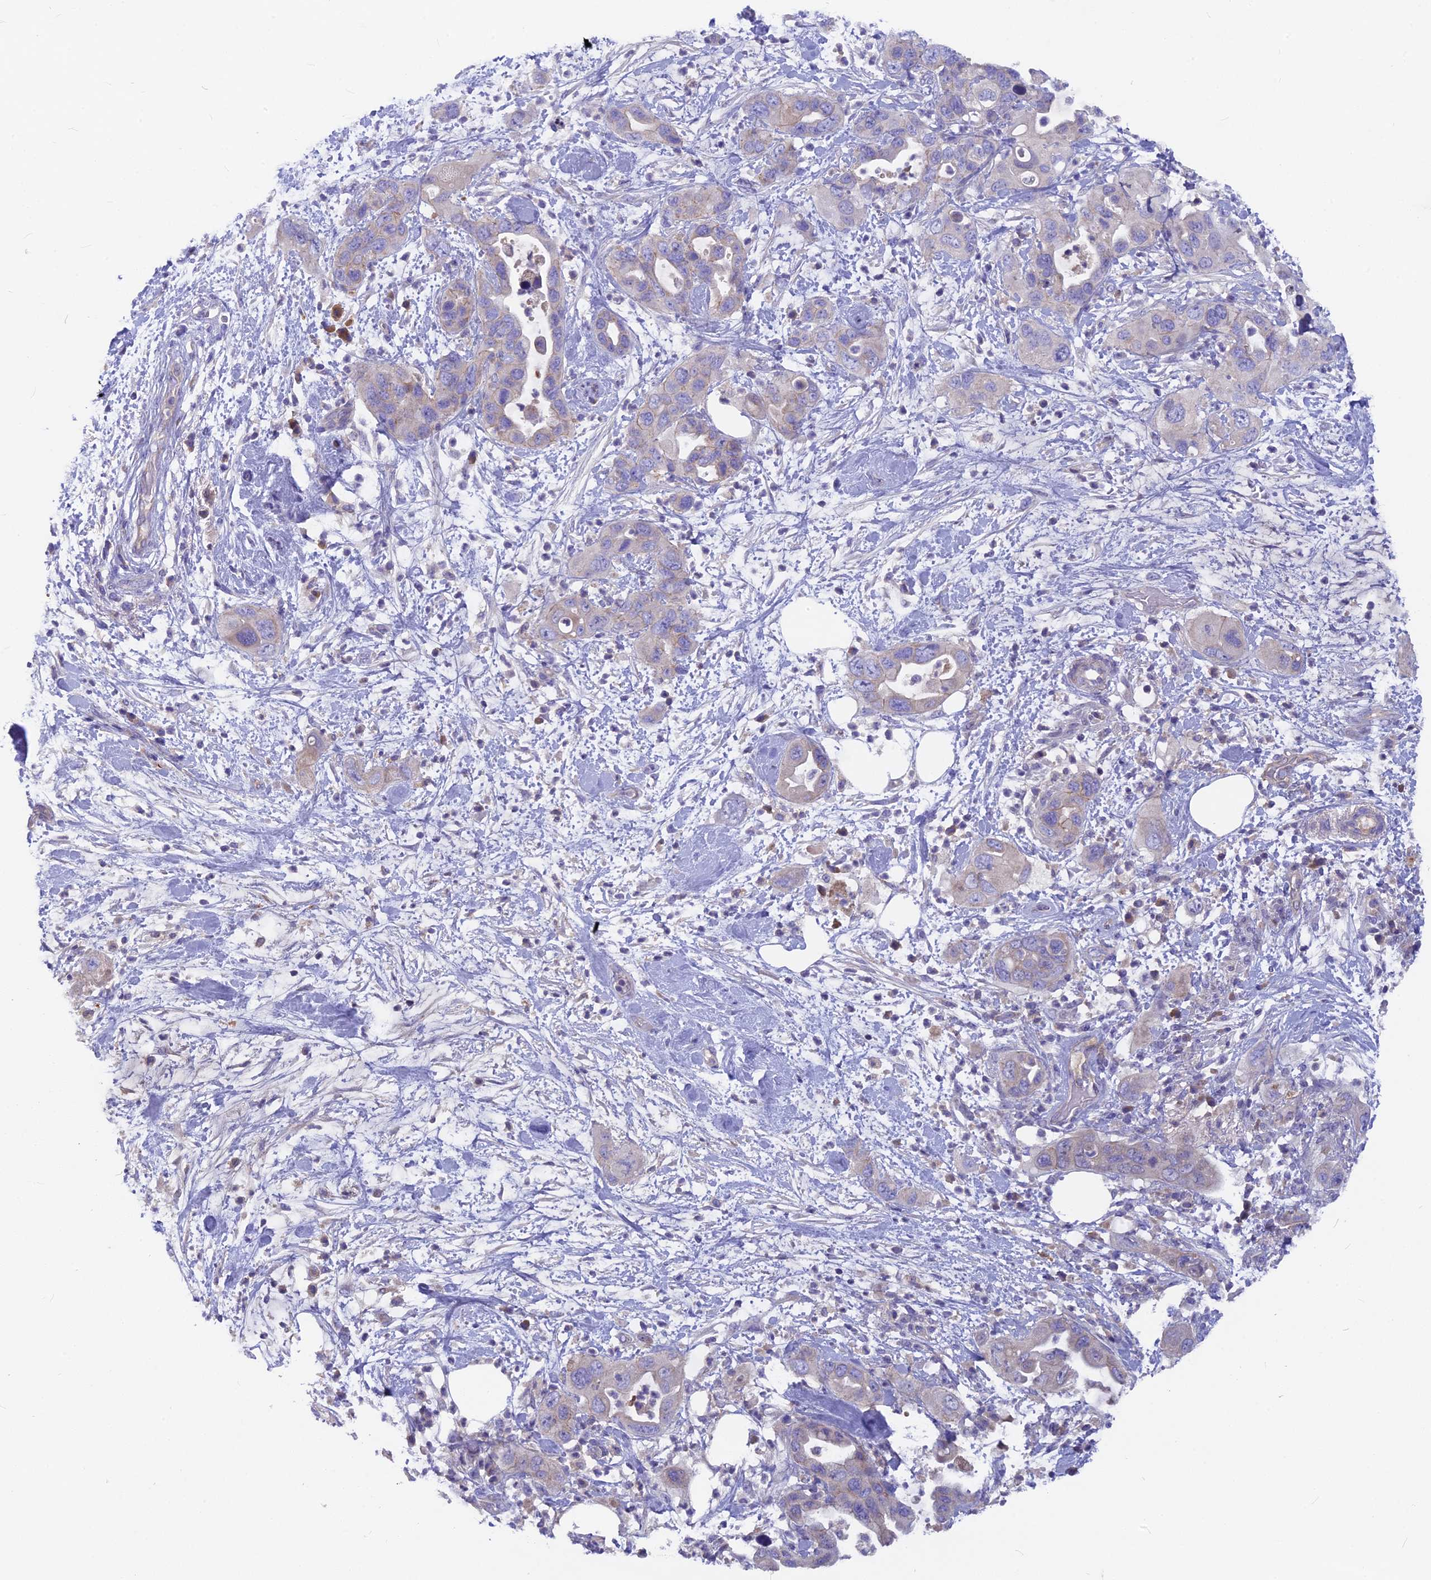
{"staining": {"intensity": "weak", "quantity": "25%-75%", "location": "cytoplasmic/membranous"}, "tissue": "pancreatic cancer", "cell_type": "Tumor cells", "image_type": "cancer", "snomed": [{"axis": "morphology", "description": "Adenocarcinoma, NOS"}, {"axis": "topography", "description": "Pancreas"}], "caption": "Adenocarcinoma (pancreatic) tissue demonstrates weak cytoplasmic/membranous expression in approximately 25%-75% of tumor cells (brown staining indicates protein expression, while blue staining denotes nuclei).", "gene": "PZP", "patient": {"sex": "female", "age": 71}}